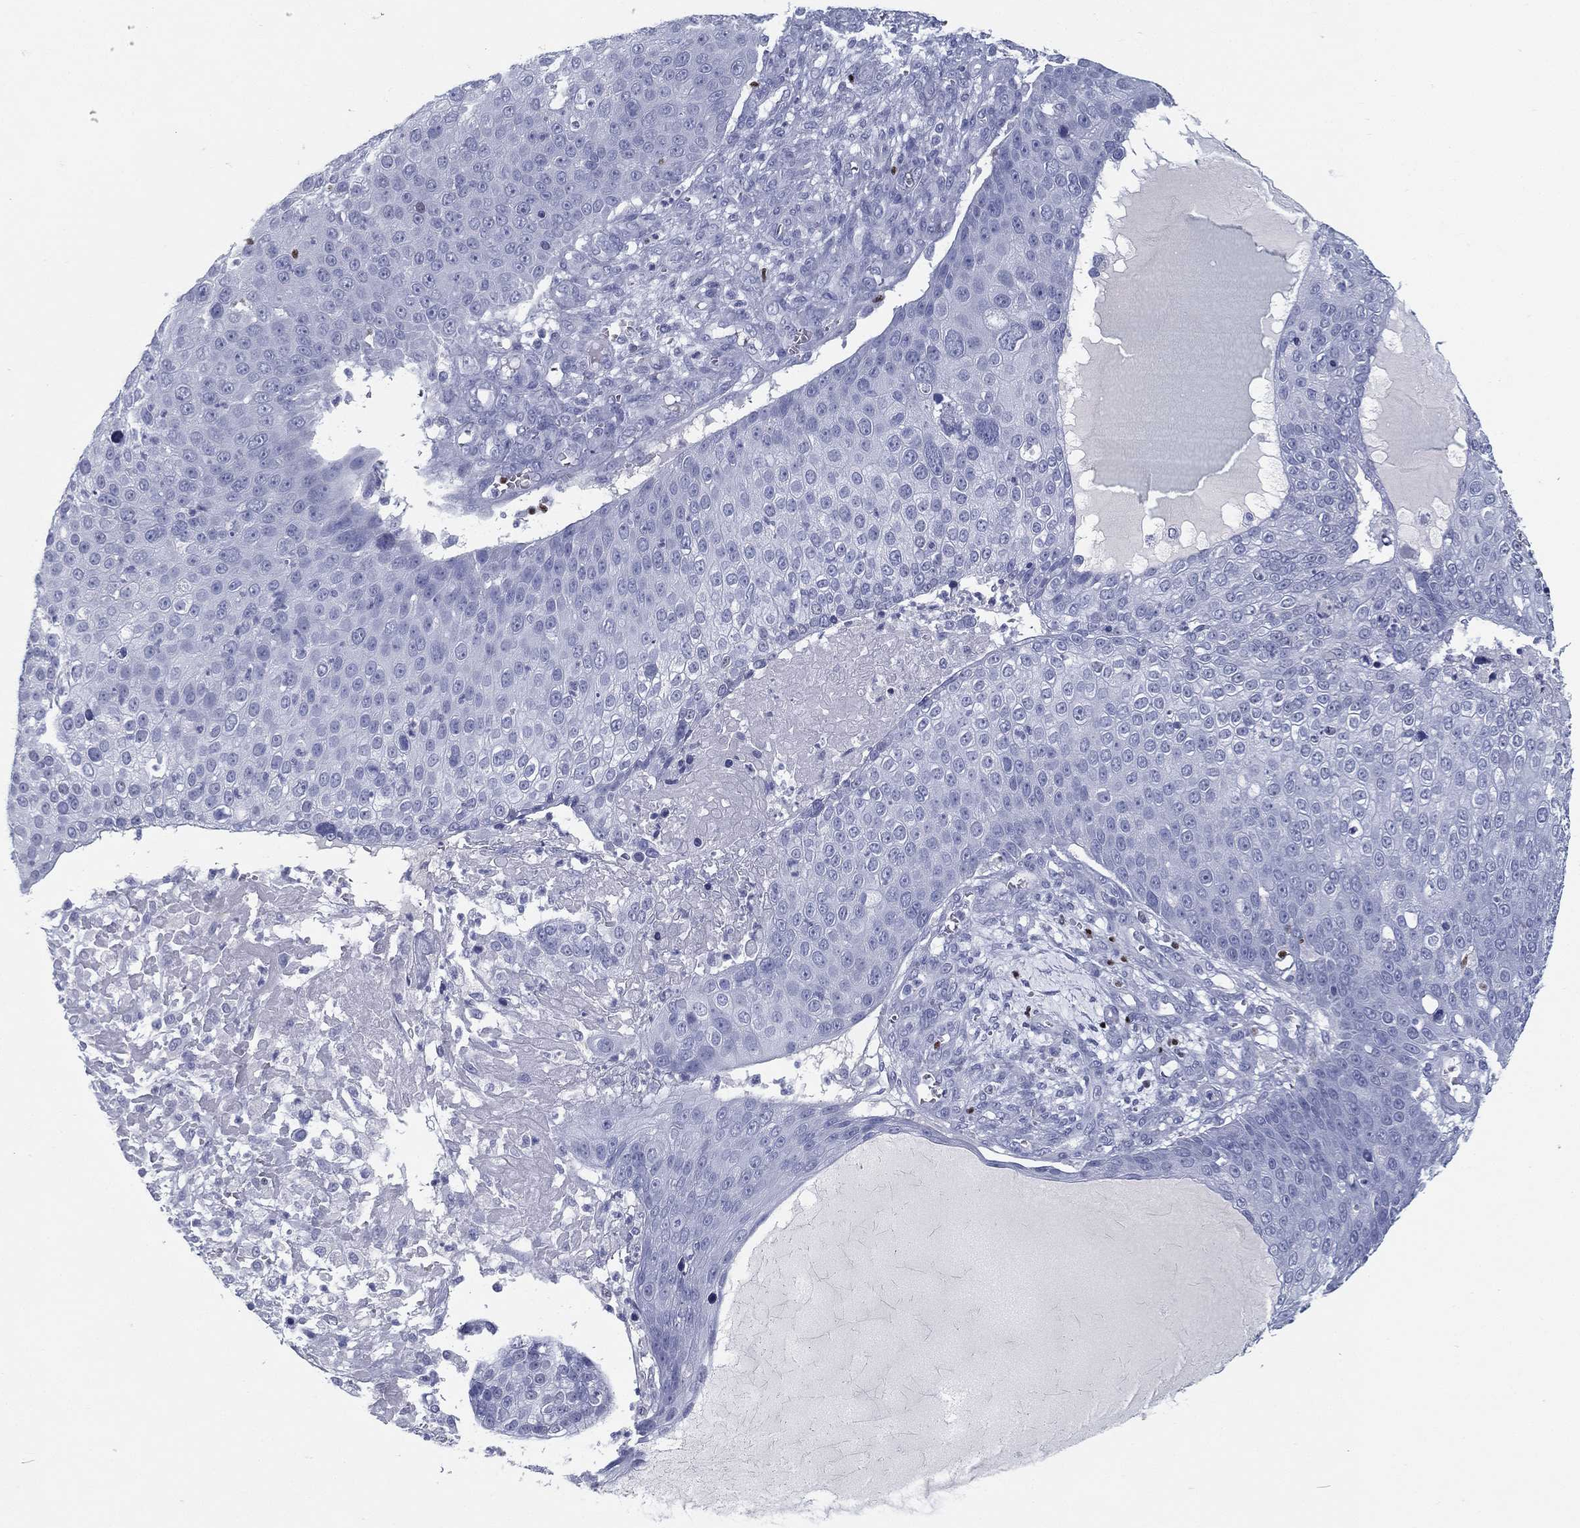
{"staining": {"intensity": "negative", "quantity": "none", "location": "none"}, "tissue": "skin cancer", "cell_type": "Tumor cells", "image_type": "cancer", "snomed": [{"axis": "morphology", "description": "Squamous cell carcinoma, NOS"}, {"axis": "topography", "description": "Skin"}], "caption": "Tumor cells are negative for protein expression in human skin cancer (squamous cell carcinoma).", "gene": "PYHIN1", "patient": {"sex": "male", "age": 71}}